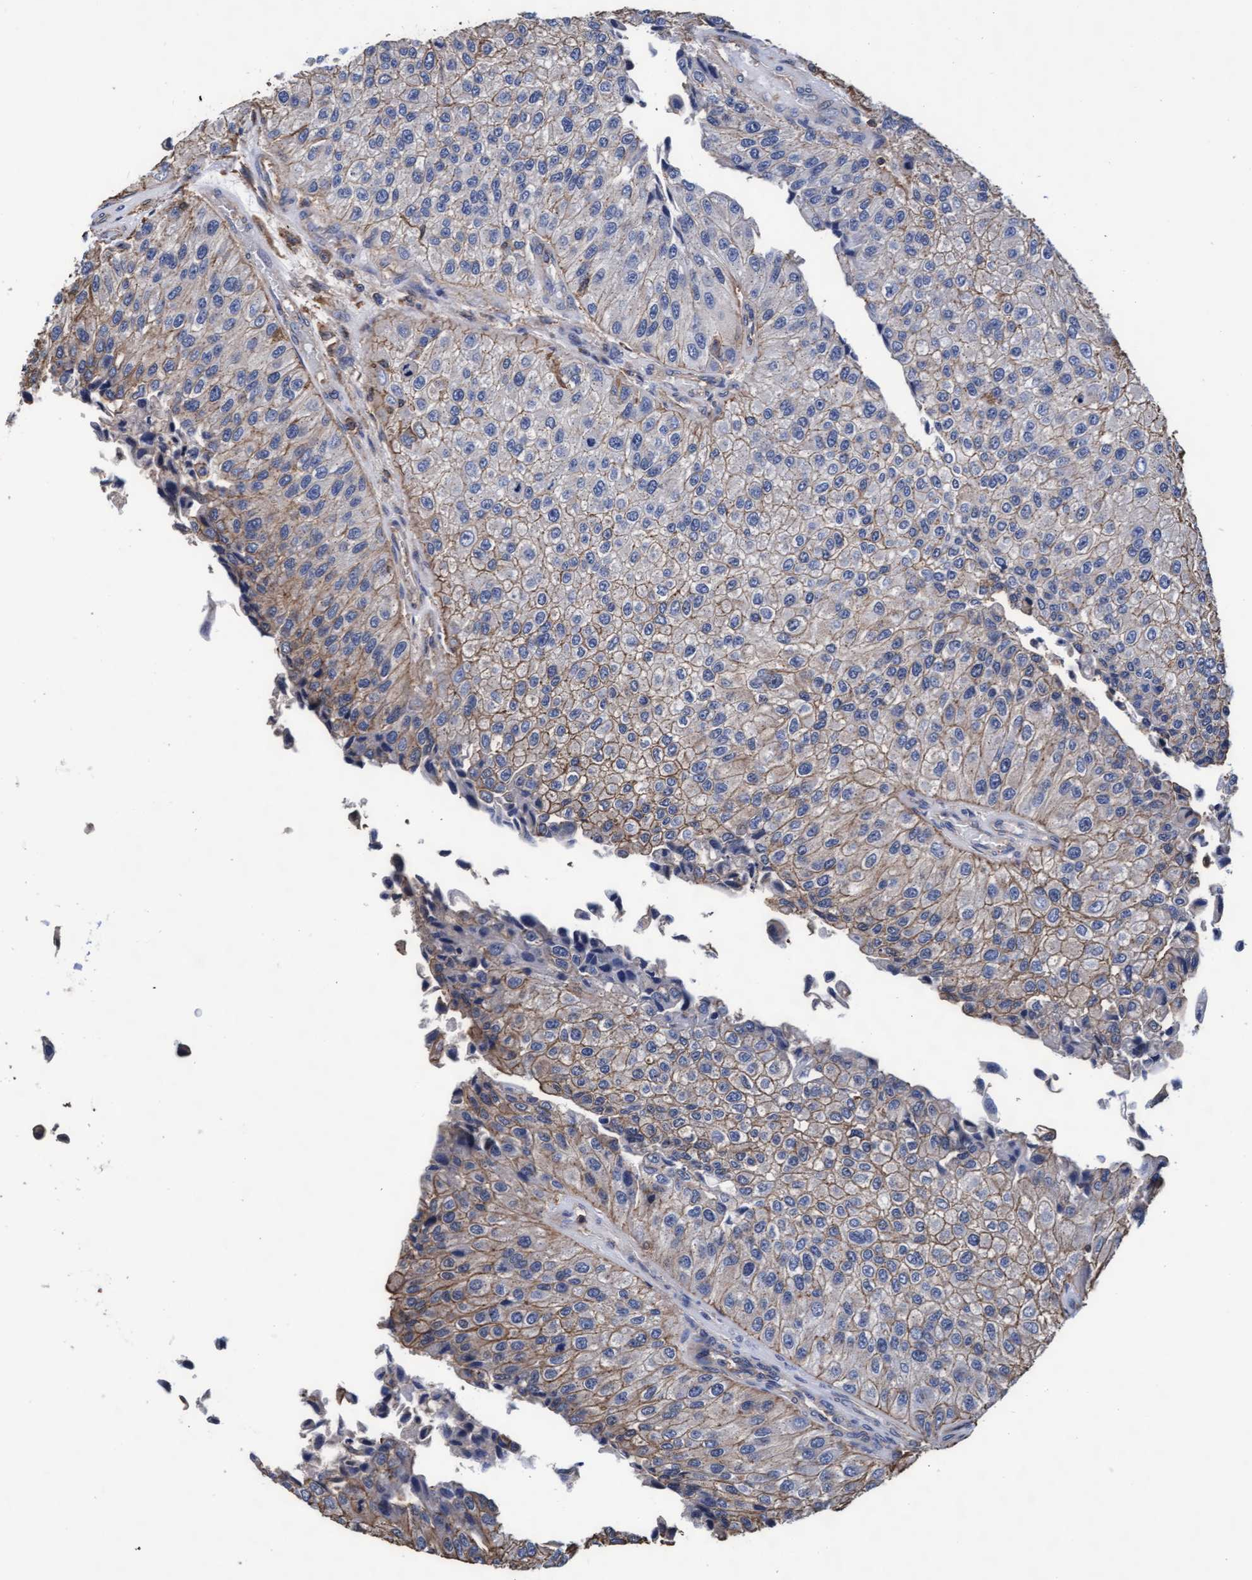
{"staining": {"intensity": "weak", "quantity": "25%-75%", "location": "cytoplasmic/membranous"}, "tissue": "urothelial cancer", "cell_type": "Tumor cells", "image_type": "cancer", "snomed": [{"axis": "morphology", "description": "Urothelial carcinoma, High grade"}, {"axis": "topography", "description": "Kidney"}, {"axis": "topography", "description": "Urinary bladder"}], "caption": "High-grade urothelial carcinoma tissue displays weak cytoplasmic/membranous positivity in approximately 25%-75% of tumor cells, visualized by immunohistochemistry.", "gene": "GRHPR", "patient": {"sex": "male", "age": 77}}